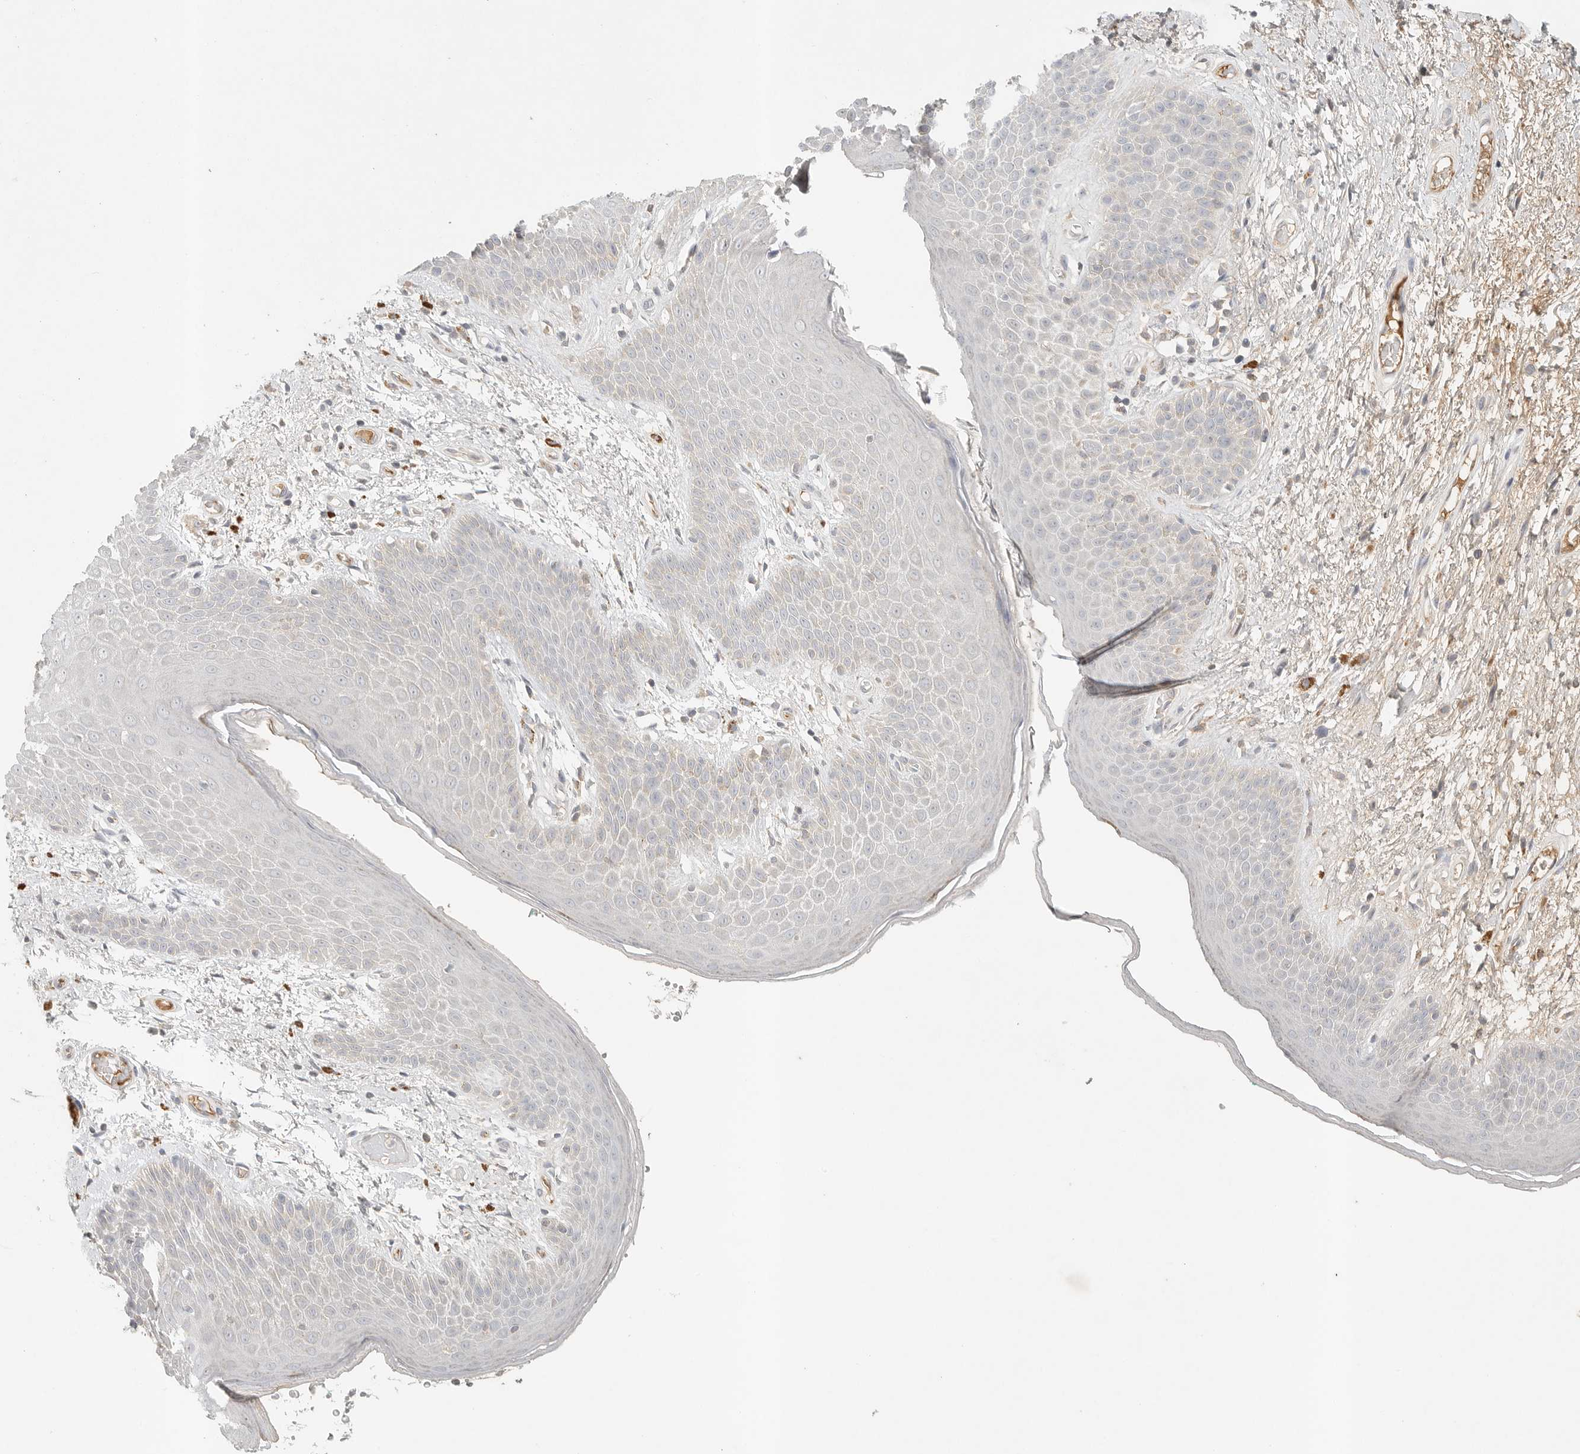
{"staining": {"intensity": "weak", "quantity": "<25%", "location": "cytoplasmic/membranous"}, "tissue": "skin", "cell_type": "Epidermal cells", "image_type": "normal", "snomed": [{"axis": "morphology", "description": "Normal tissue, NOS"}, {"axis": "topography", "description": "Anal"}], "caption": "This is a histopathology image of IHC staining of unremarkable skin, which shows no positivity in epidermal cells.", "gene": "SLC25A36", "patient": {"sex": "male", "age": 74}}